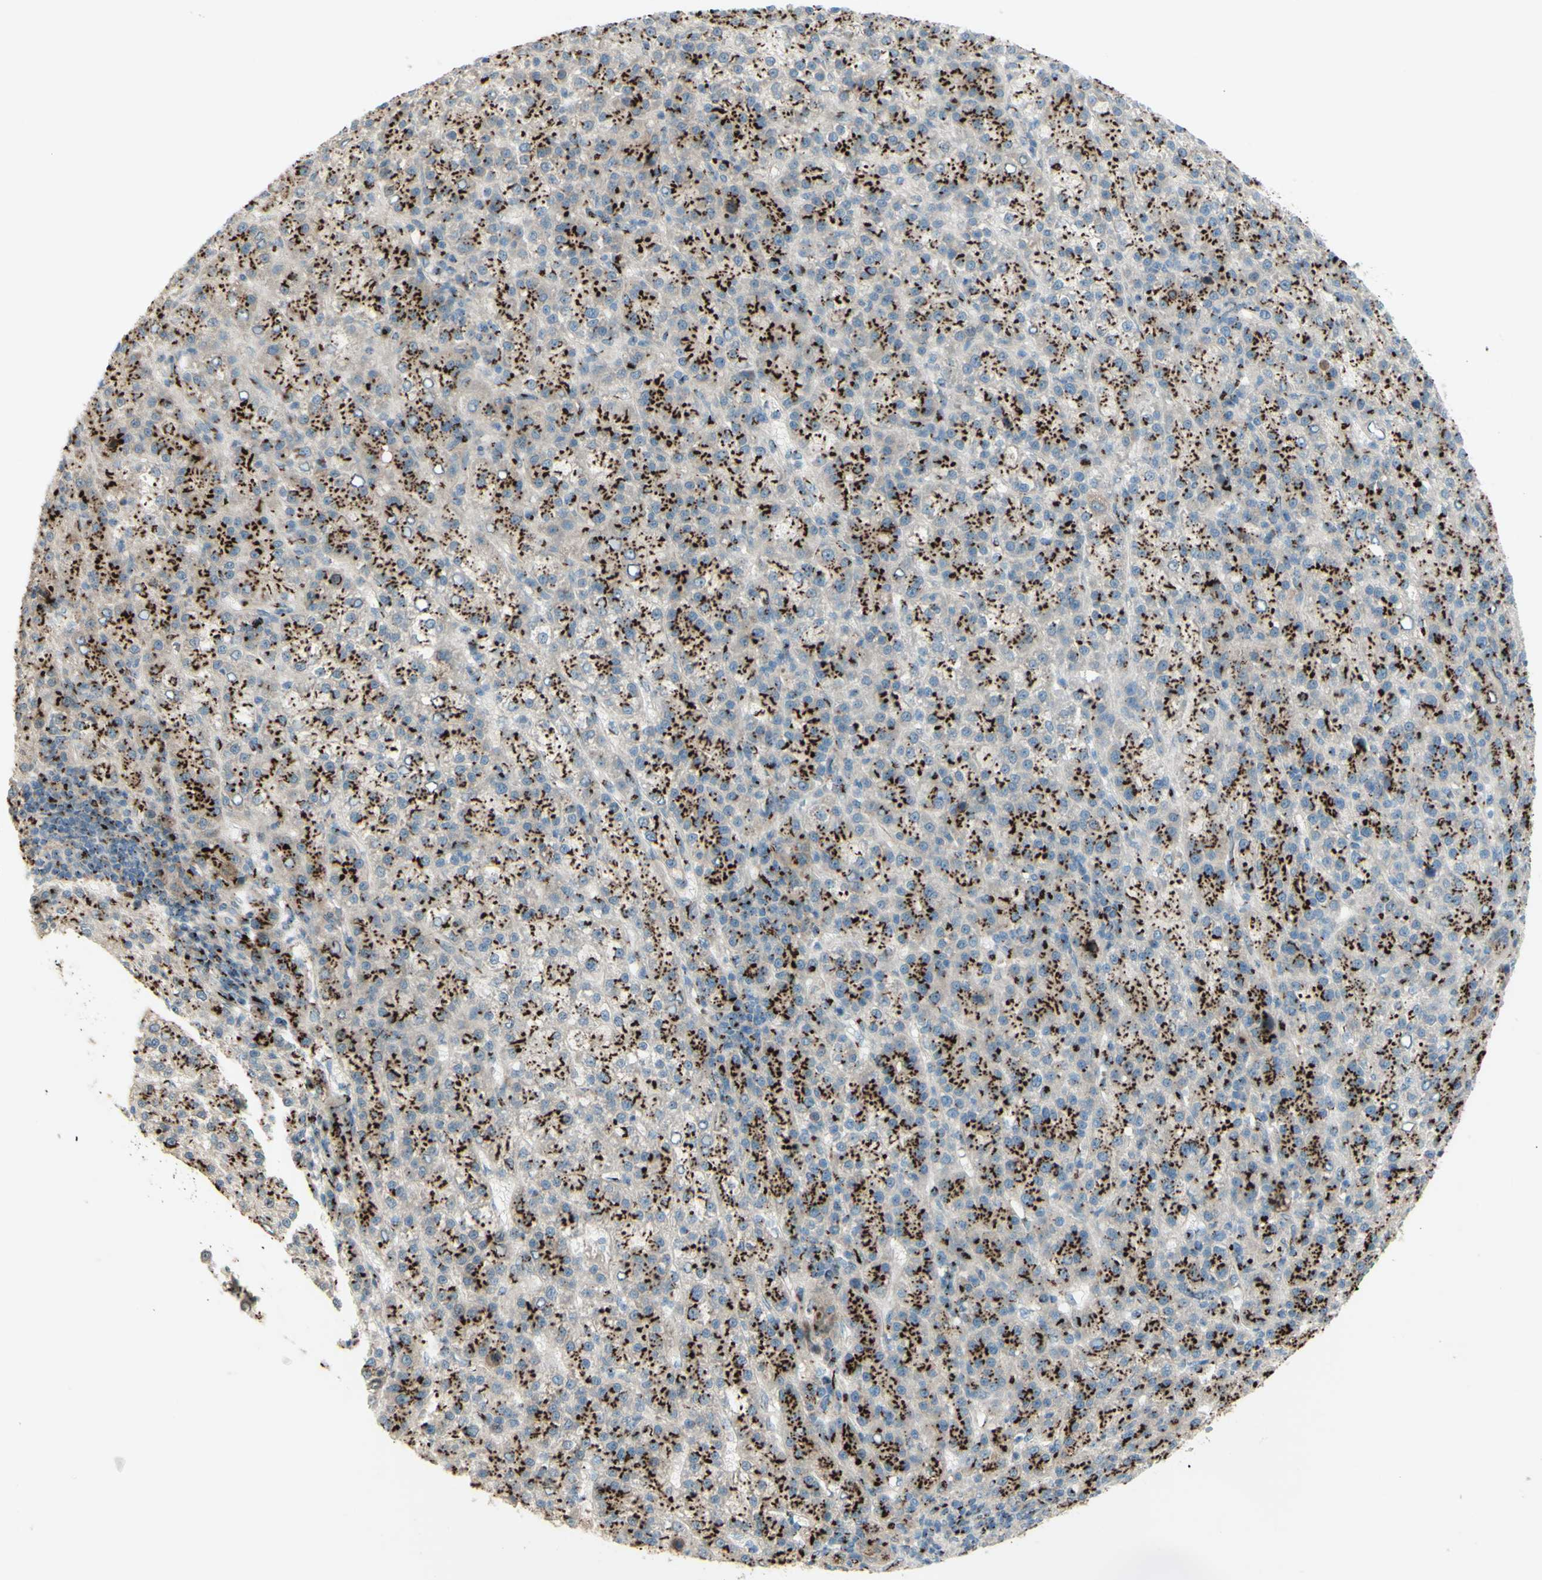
{"staining": {"intensity": "moderate", "quantity": ">75%", "location": "cytoplasmic/membranous"}, "tissue": "liver cancer", "cell_type": "Tumor cells", "image_type": "cancer", "snomed": [{"axis": "morphology", "description": "Carcinoma, Hepatocellular, NOS"}, {"axis": "topography", "description": "Liver"}], "caption": "Protein staining reveals moderate cytoplasmic/membranous expression in approximately >75% of tumor cells in liver cancer (hepatocellular carcinoma). Nuclei are stained in blue.", "gene": "BPNT2", "patient": {"sex": "female", "age": 58}}